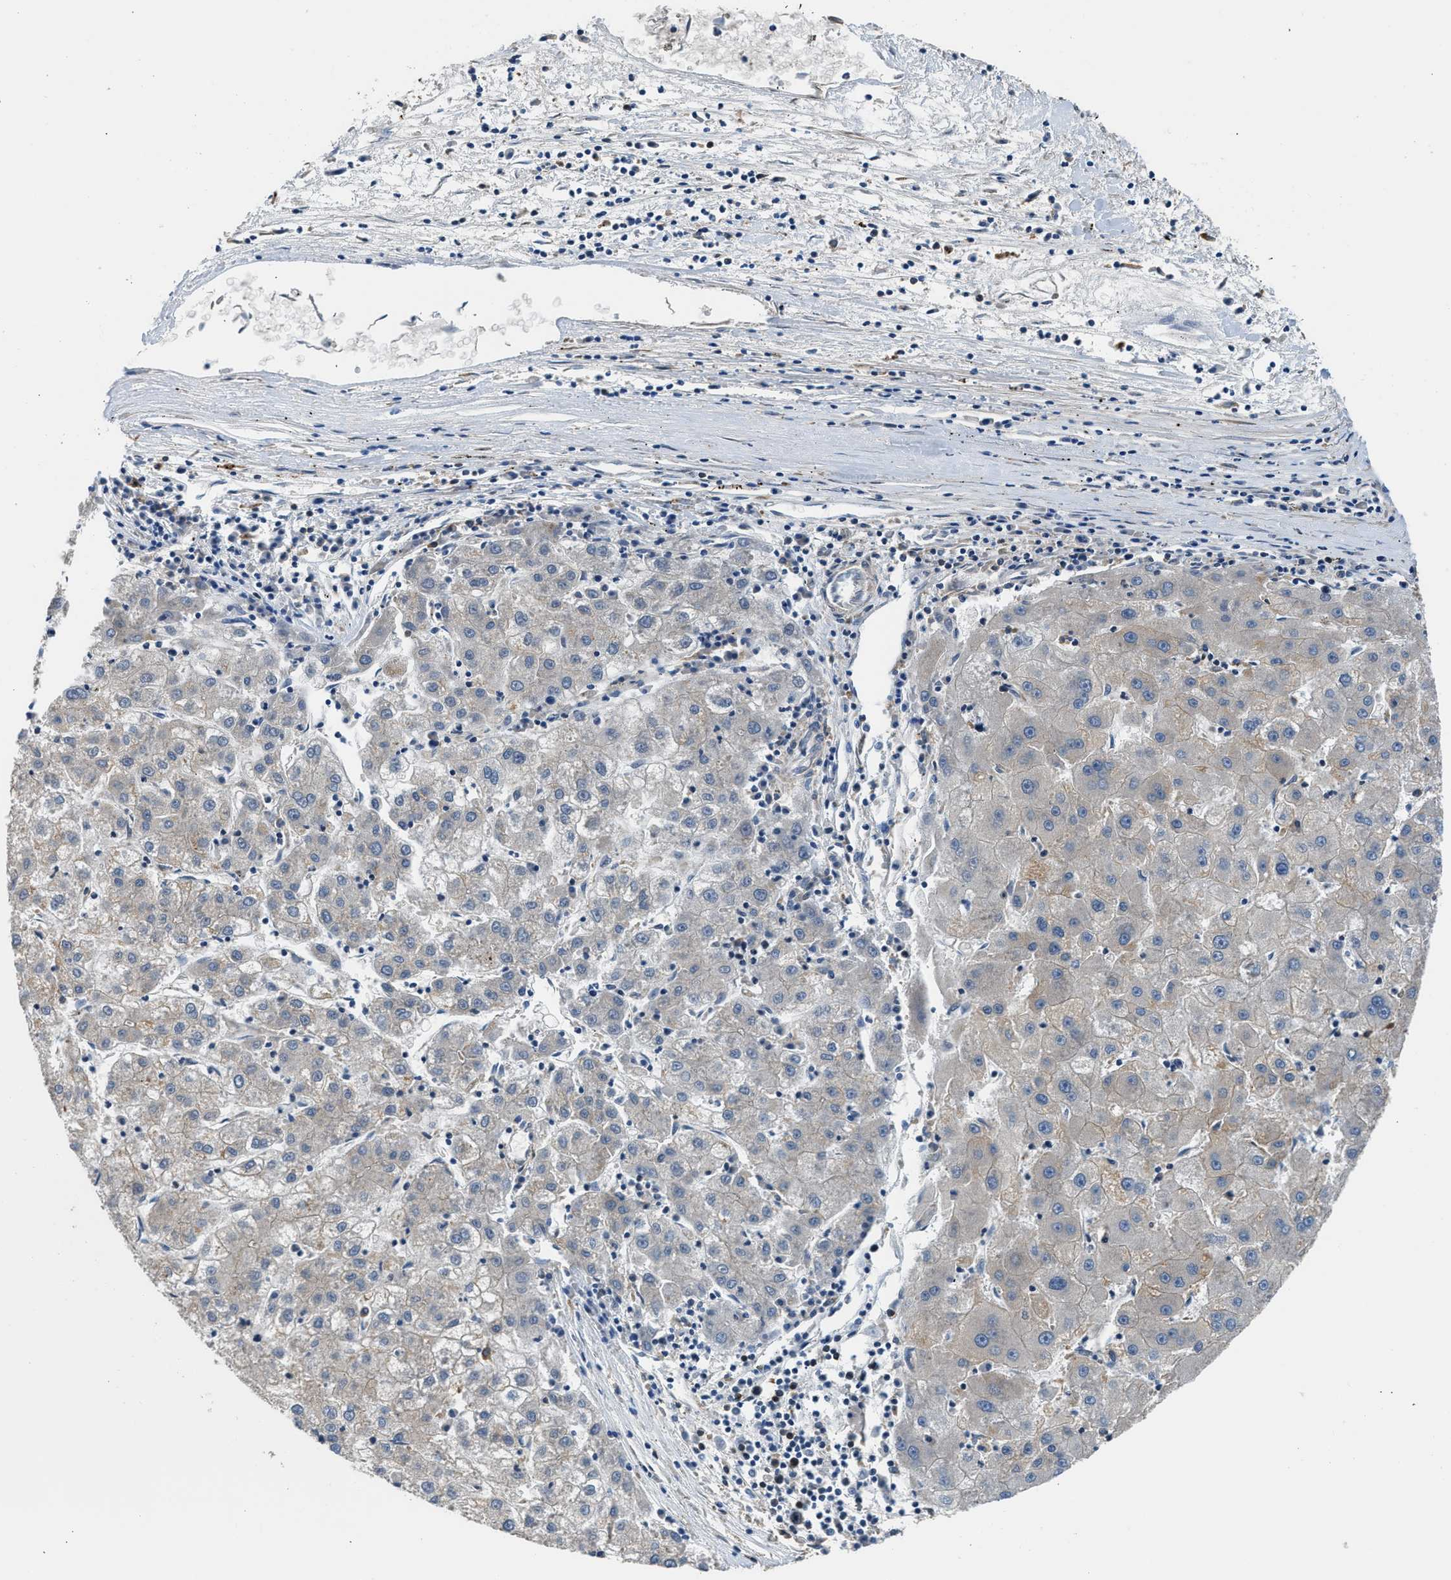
{"staining": {"intensity": "weak", "quantity": "<25%", "location": "cytoplasmic/membranous"}, "tissue": "liver cancer", "cell_type": "Tumor cells", "image_type": "cancer", "snomed": [{"axis": "morphology", "description": "Carcinoma, Hepatocellular, NOS"}, {"axis": "topography", "description": "Liver"}], "caption": "There is no significant positivity in tumor cells of liver cancer.", "gene": "RETREG3", "patient": {"sex": "male", "age": 72}}